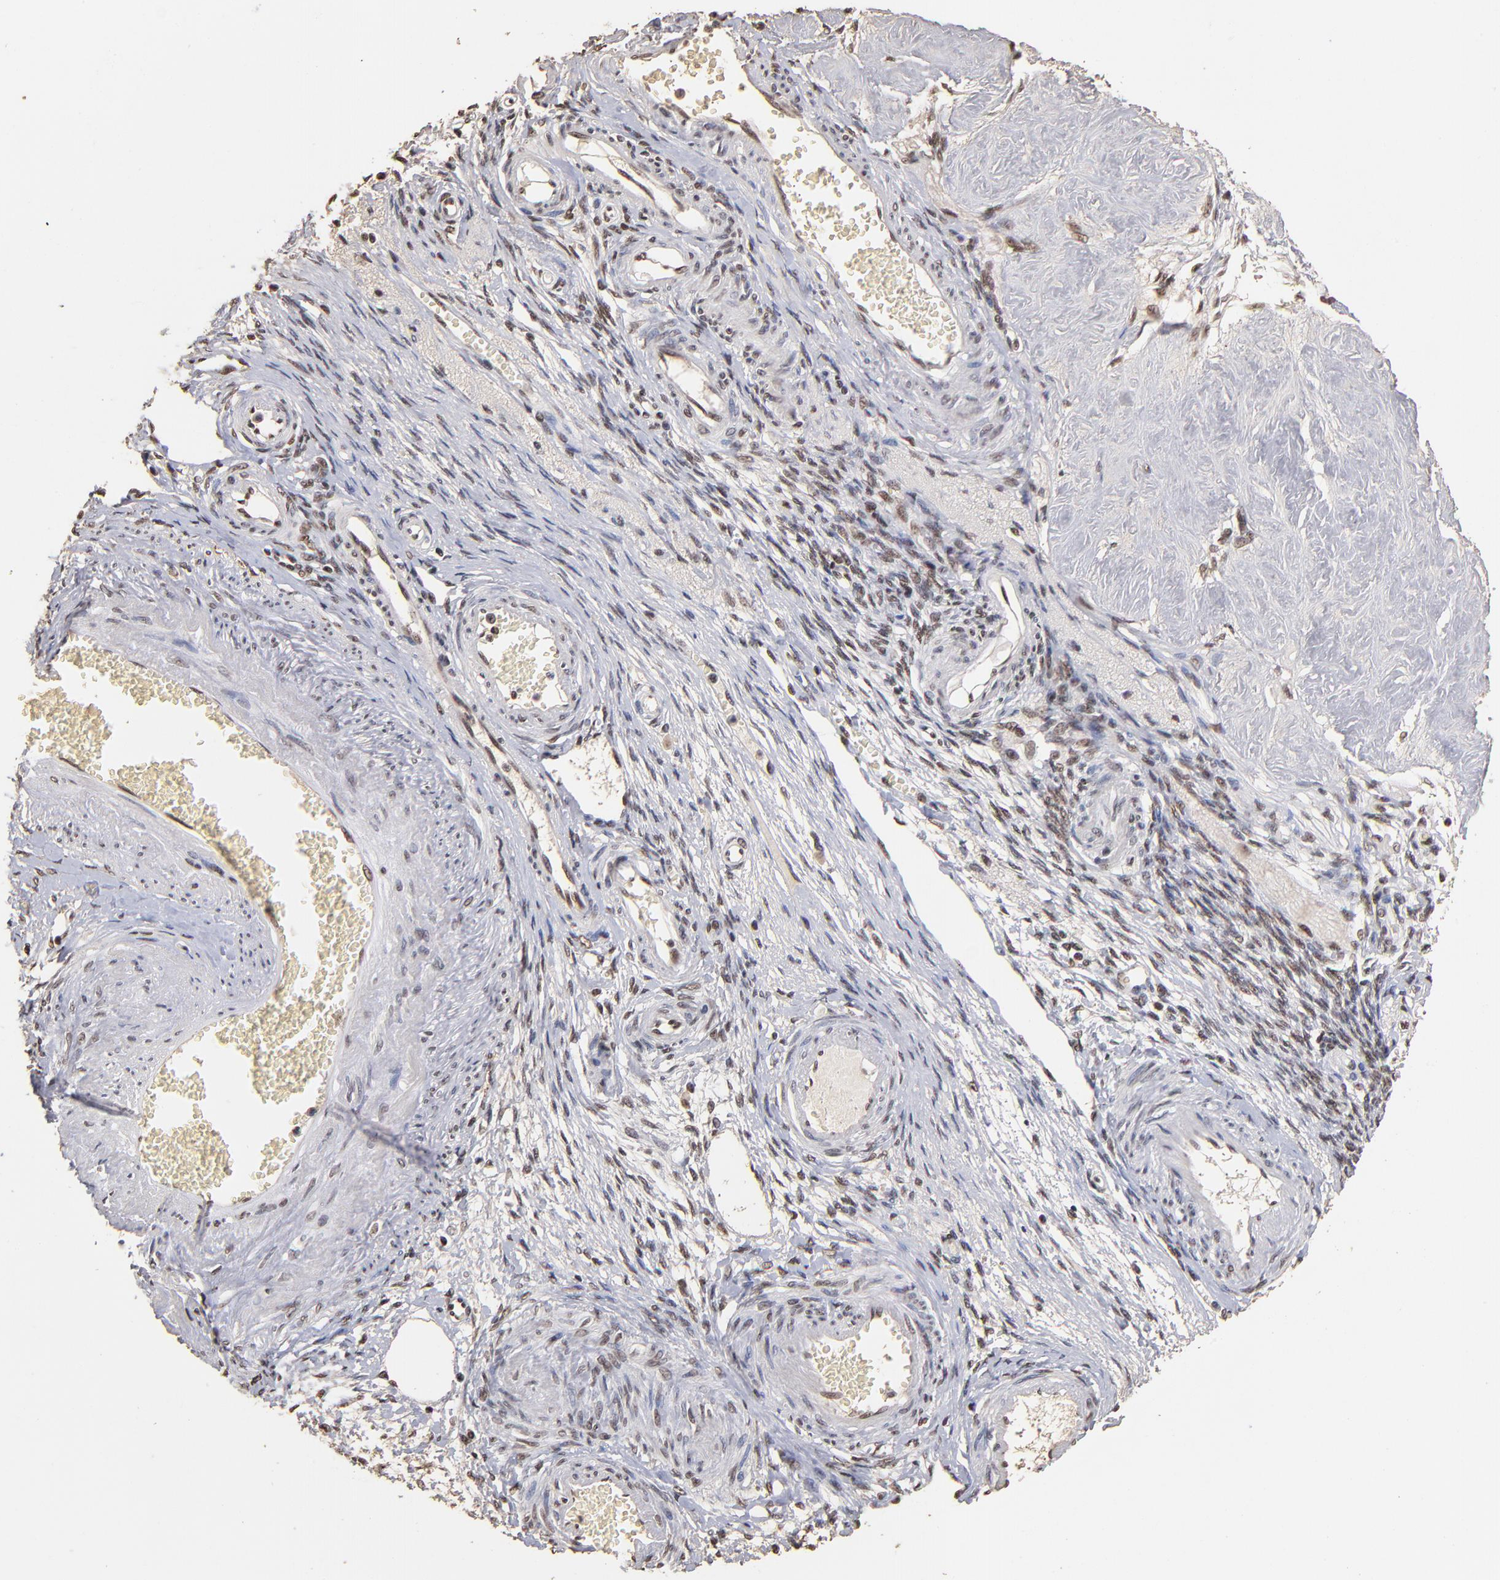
{"staining": {"intensity": "moderate", "quantity": ">75%", "location": "nuclear"}, "tissue": "ovarian cancer", "cell_type": "Tumor cells", "image_type": "cancer", "snomed": [{"axis": "morphology", "description": "Cystadenocarcinoma, mucinous, NOS"}, {"axis": "topography", "description": "Ovary"}], "caption": "The immunohistochemical stain shows moderate nuclear staining in tumor cells of mucinous cystadenocarcinoma (ovarian) tissue. The protein is shown in brown color, while the nuclei are stained blue.", "gene": "ZNF146", "patient": {"sex": "female", "age": 57}}